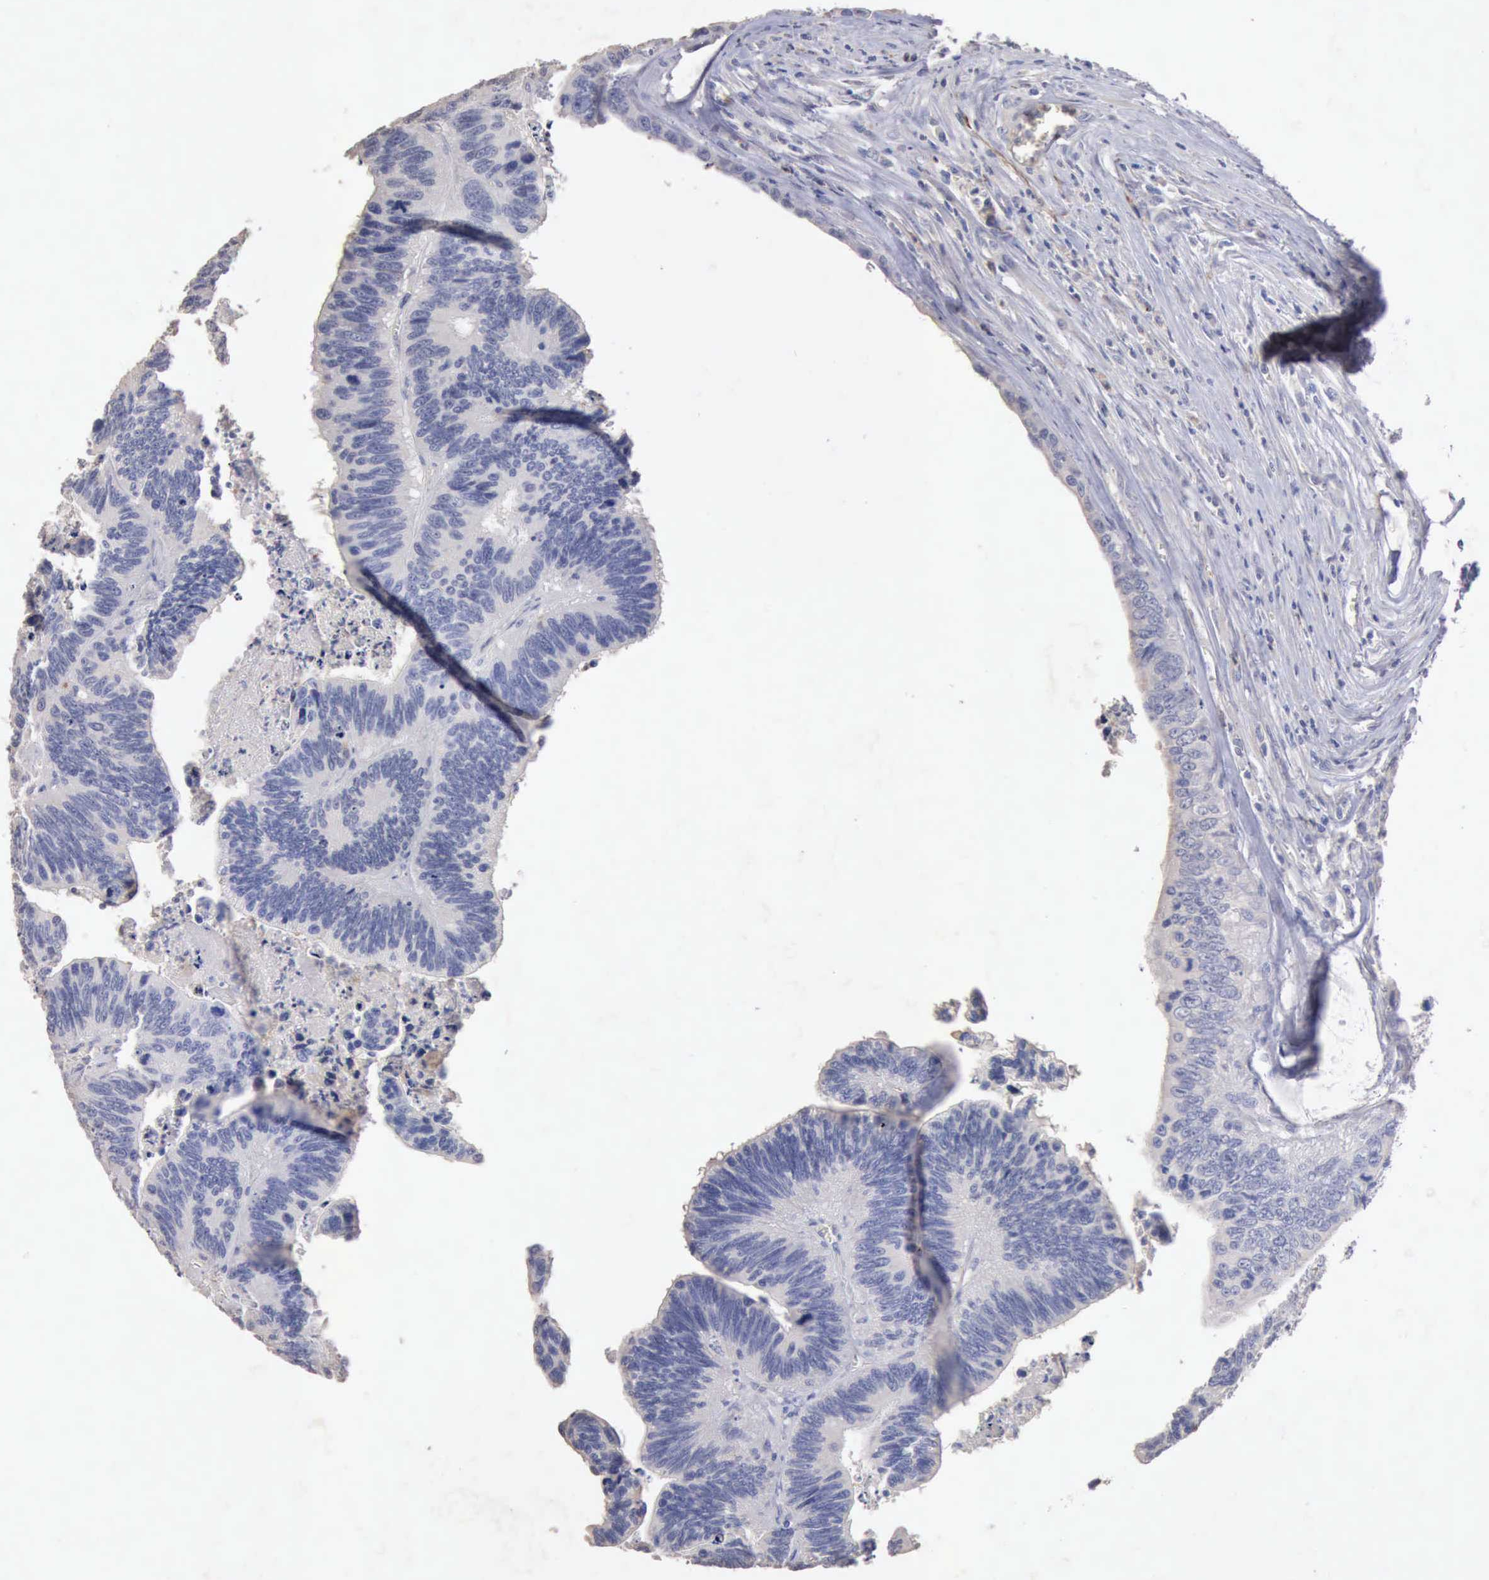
{"staining": {"intensity": "negative", "quantity": "none", "location": "none"}, "tissue": "colorectal cancer", "cell_type": "Tumor cells", "image_type": "cancer", "snomed": [{"axis": "morphology", "description": "Adenocarcinoma, NOS"}, {"axis": "topography", "description": "Colon"}], "caption": "High magnification brightfield microscopy of adenocarcinoma (colorectal) stained with DAB (3,3'-diaminobenzidine) (brown) and counterstained with hematoxylin (blue): tumor cells show no significant positivity. (DAB (3,3'-diaminobenzidine) IHC, high magnification).", "gene": "KRT6B", "patient": {"sex": "male", "age": 72}}